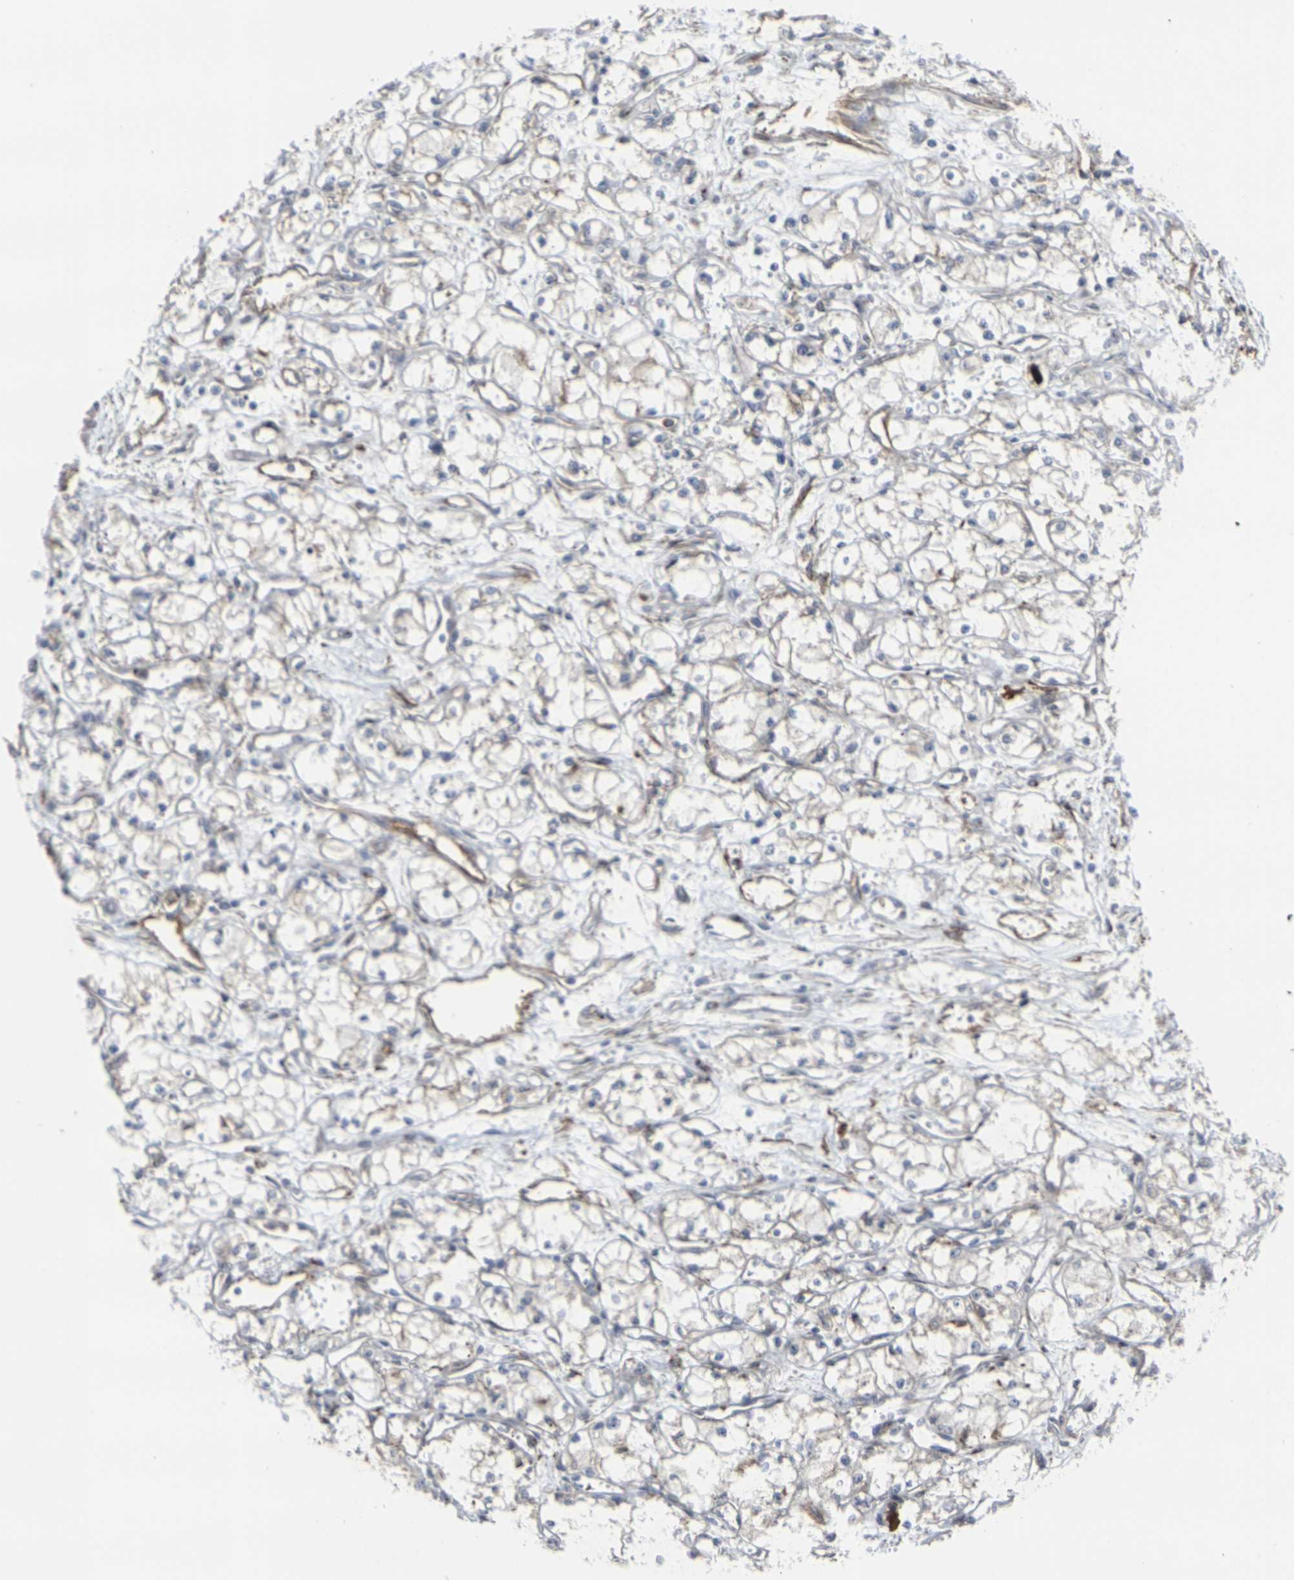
{"staining": {"intensity": "weak", "quantity": "<25%", "location": "cytoplasmic/membranous"}, "tissue": "renal cancer", "cell_type": "Tumor cells", "image_type": "cancer", "snomed": [{"axis": "morphology", "description": "Normal tissue, NOS"}, {"axis": "morphology", "description": "Adenocarcinoma, NOS"}, {"axis": "topography", "description": "Kidney"}], "caption": "This is a image of immunohistochemistry staining of renal cancer, which shows no expression in tumor cells.", "gene": "MYOF", "patient": {"sex": "male", "age": 59}}